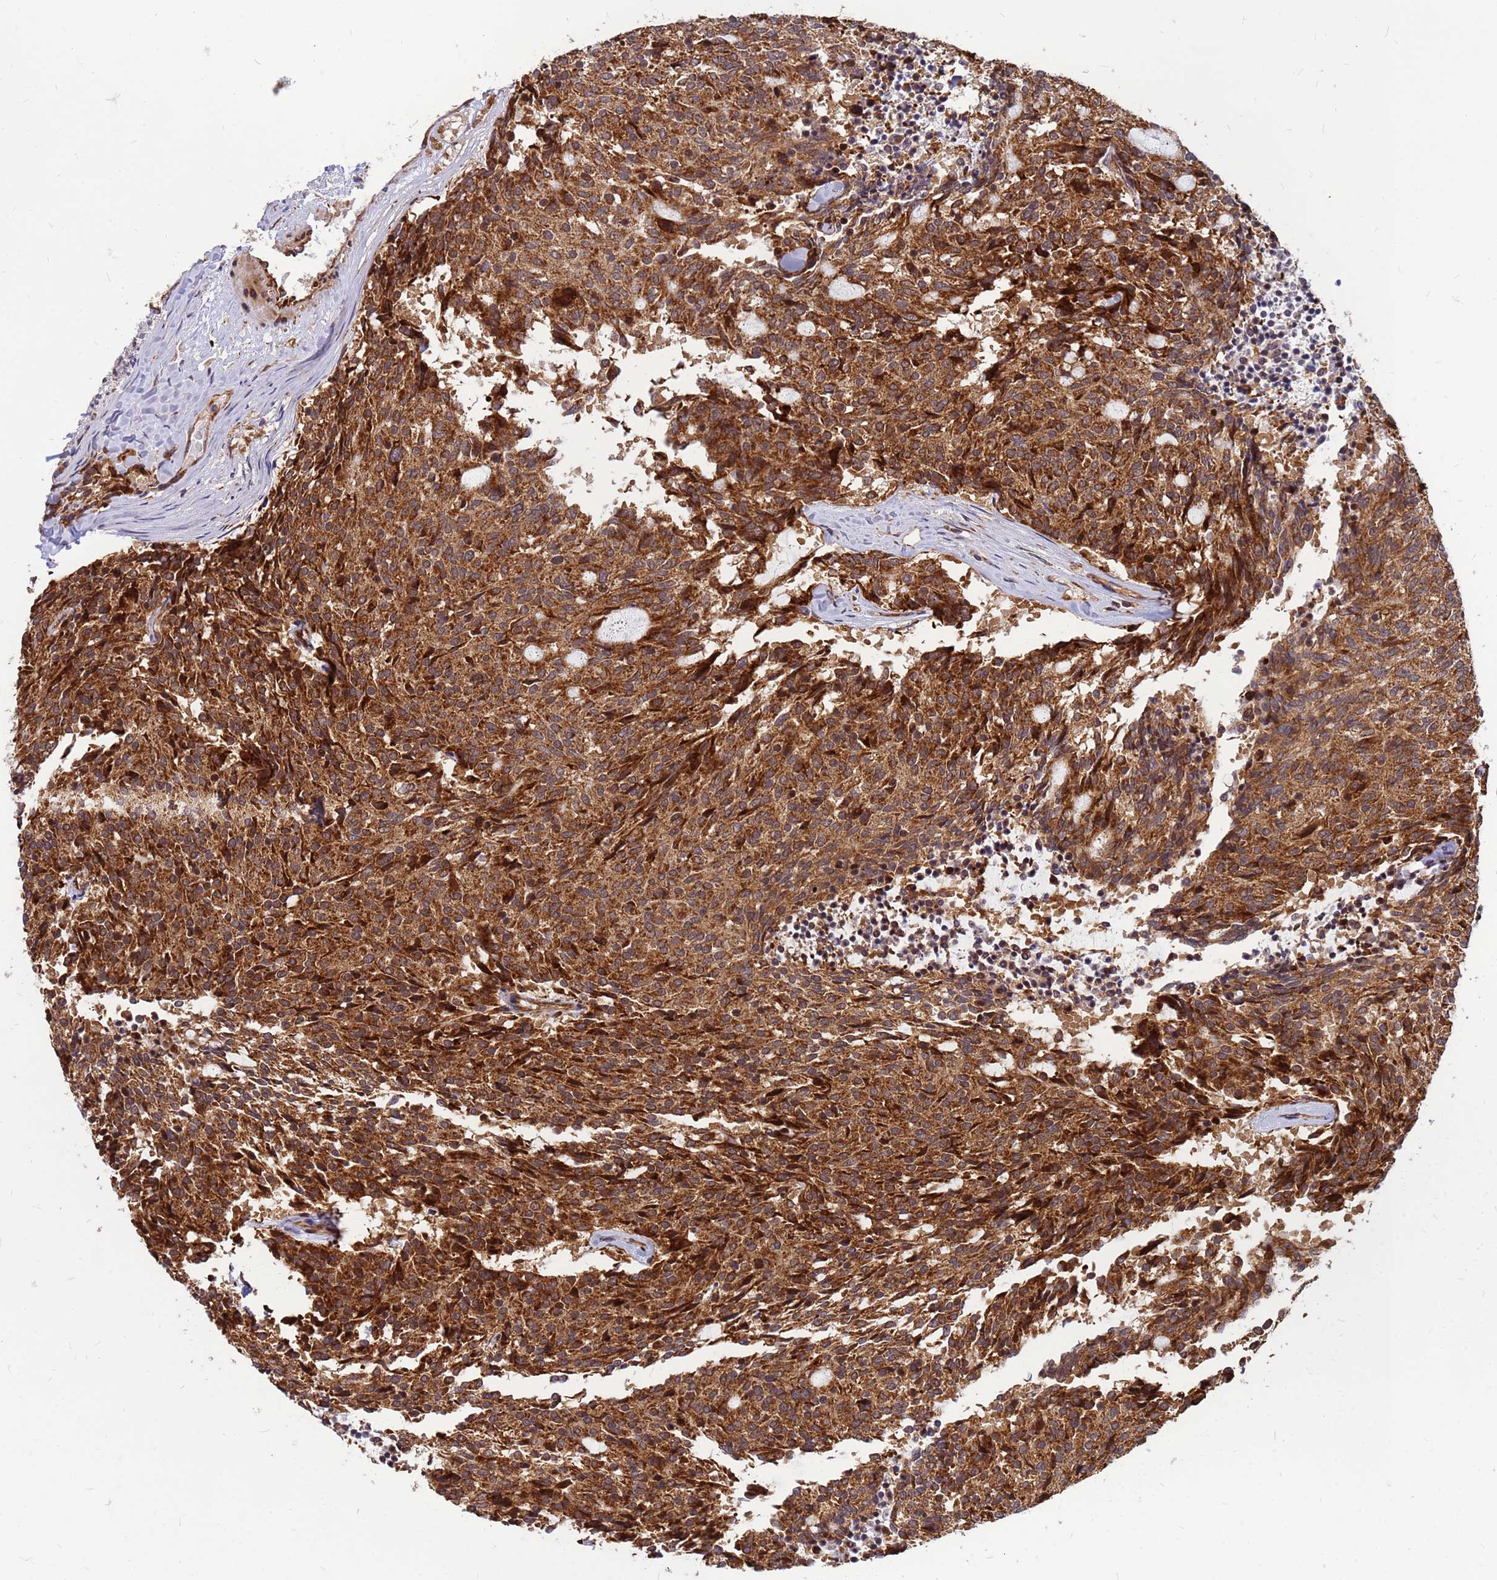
{"staining": {"intensity": "strong", "quantity": ">75%", "location": "cytoplasmic/membranous"}, "tissue": "carcinoid", "cell_type": "Tumor cells", "image_type": "cancer", "snomed": [{"axis": "morphology", "description": "Carcinoid, malignant, NOS"}, {"axis": "topography", "description": "Pancreas"}], "caption": "Carcinoid tissue exhibits strong cytoplasmic/membranous positivity in approximately >75% of tumor cells, visualized by immunohistochemistry.", "gene": "RPL8", "patient": {"sex": "female", "age": 54}}